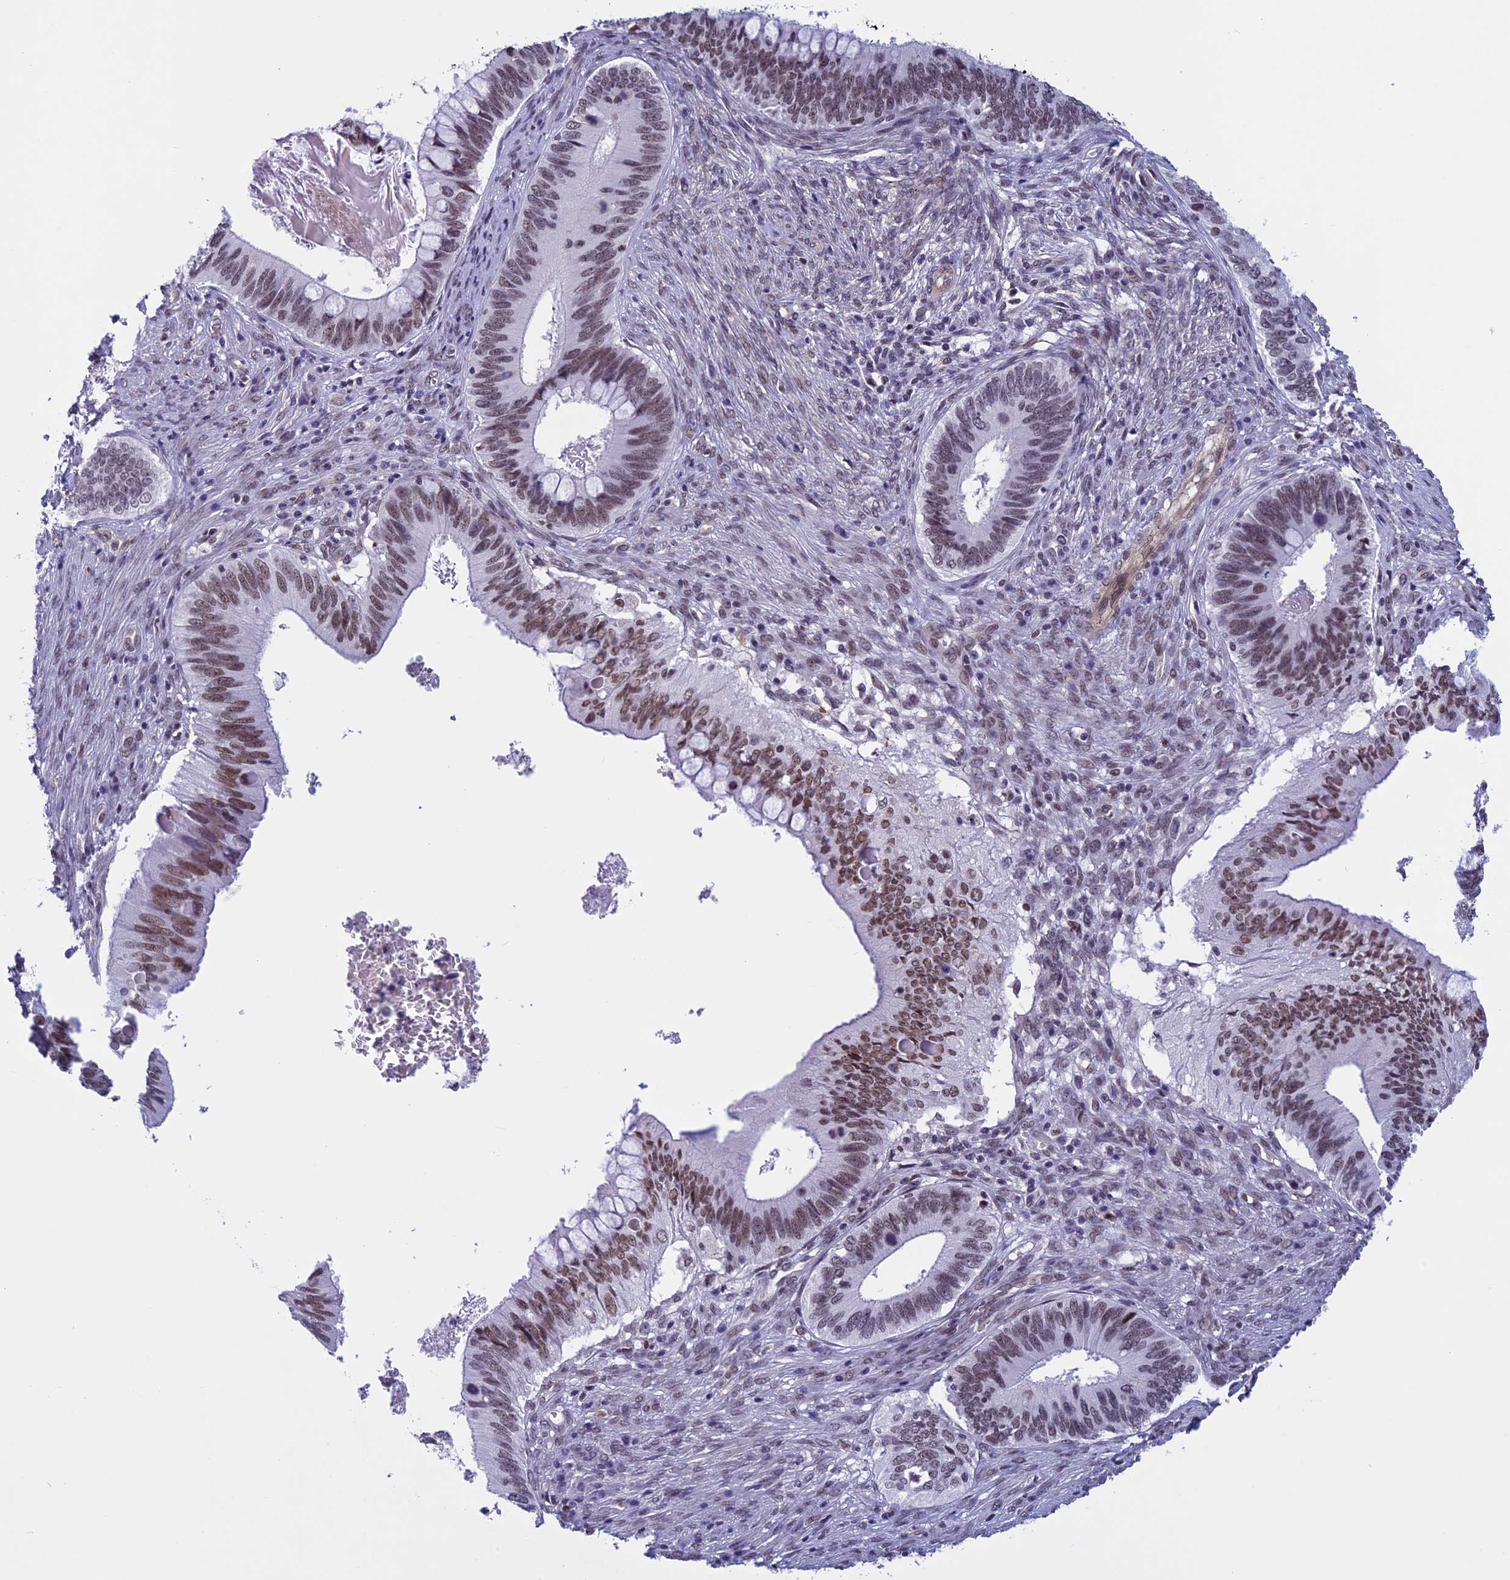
{"staining": {"intensity": "moderate", "quantity": "25%-75%", "location": "nuclear"}, "tissue": "cervical cancer", "cell_type": "Tumor cells", "image_type": "cancer", "snomed": [{"axis": "morphology", "description": "Adenocarcinoma, NOS"}, {"axis": "topography", "description": "Cervix"}], "caption": "Cervical adenocarcinoma tissue demonstrates moderate nuclear staining in about 25%-75% of tumor cells, visualized by immunohistochemistry. The staining was performed using DAB to visualize the protein expression in brown, while the nuclei were stained in blue with hematoxylin (Magnification: 20x).", "gene": "NIPBL", "patient": {"sex": "female", "age": 42}}